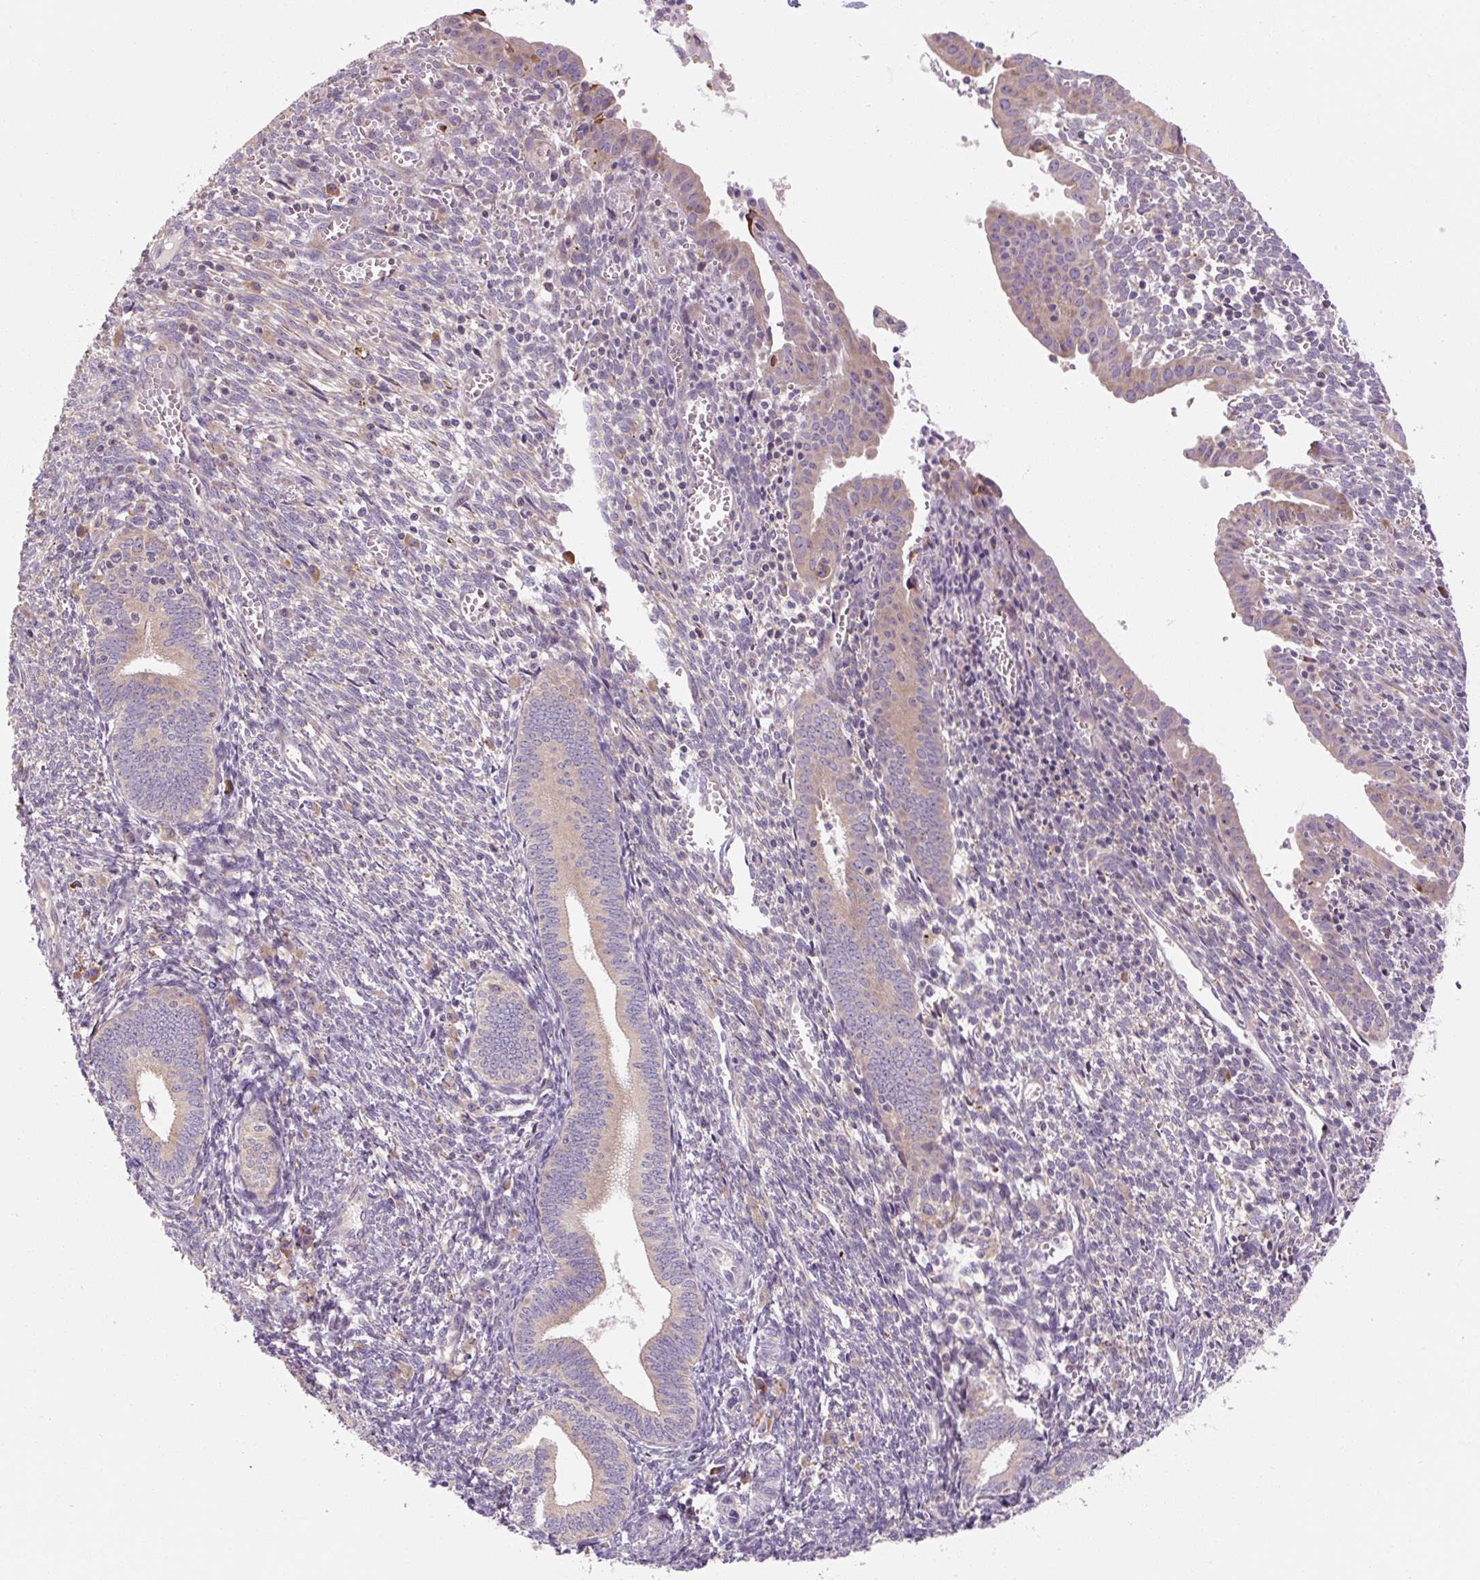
{"staining": {"intensity": "moderate", "quantity": "25%-75%", "location": "cytoplasmic/membranous"}, "tissue": "endometrium", "cell_type": "Cells in endometrial stroma", "image_type": "normal", "snomed": [{"axis": "morphology", "description": "Normal tissue, NOS"}, {"axis": "topography", "description": "Endometrium"}], "caption": "Benign endometrium reveals moderate cytoplasmic/membranous staining in approximately 25%-75% of cells in endometrial stroma, visualized by immunohistochemistry. The protein is stained brown, and the nuclei are stained in blue (DAB IHC with brightfield microscopy, high magnification).", "gene": "PRSS48", "patient": {"sex": "female", "age": 41}}